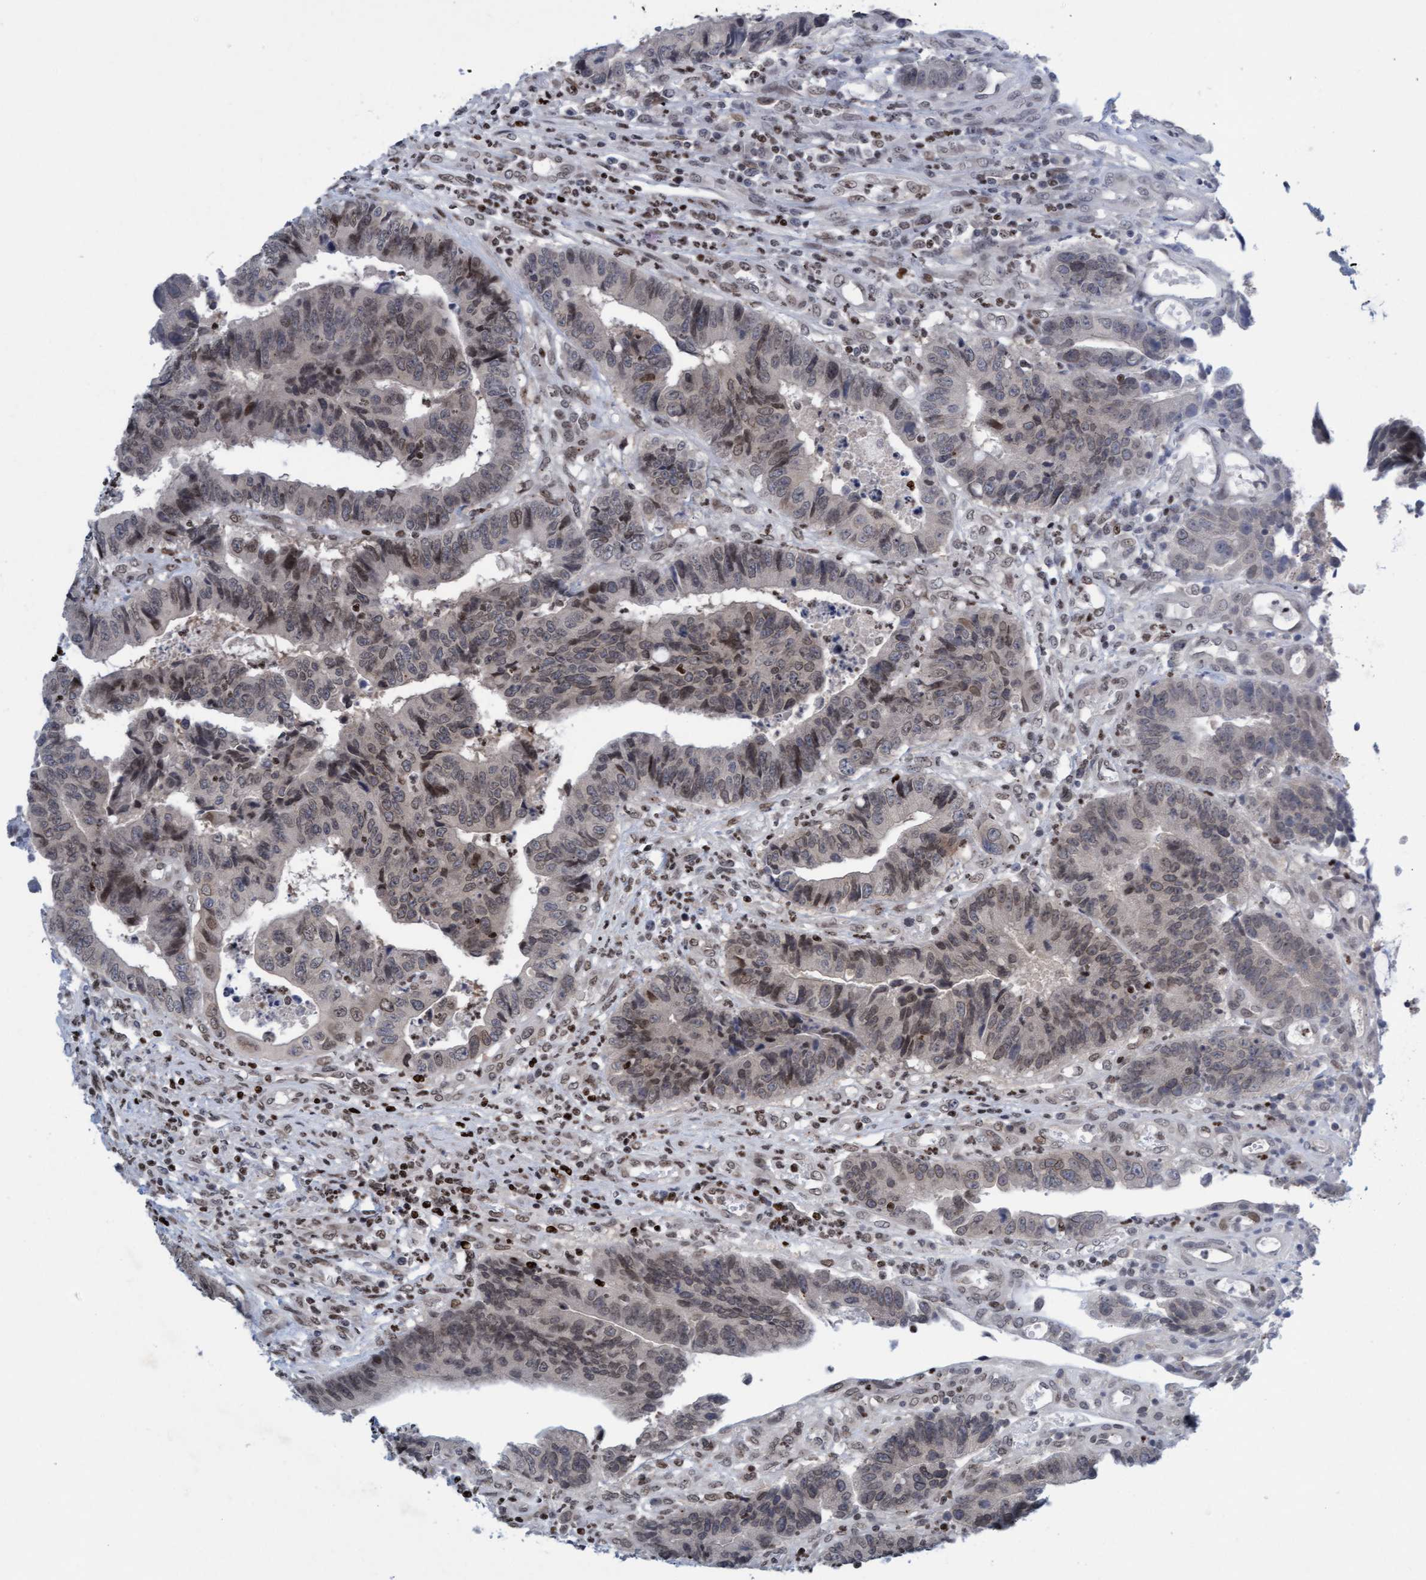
{"staining": {"intensity": "weak", "quantity": ">75%", "location": "nuclear"}, "tissue": "colorectal cancer", "cell_type": "Tumor cells", "image_type": "cancer", "snomed": [{"axis": "morphology", "description": "Adenocarcinoma, NOS"}, {"axis": "topography", "description": "Rectum"}], "caption": "Protein staining demonstrates weak nuclear staining in about >75% of tumor cells in colorectal cancer.", "gene": "GLRX2", "patient": {"sex": "male", "age": 84}}